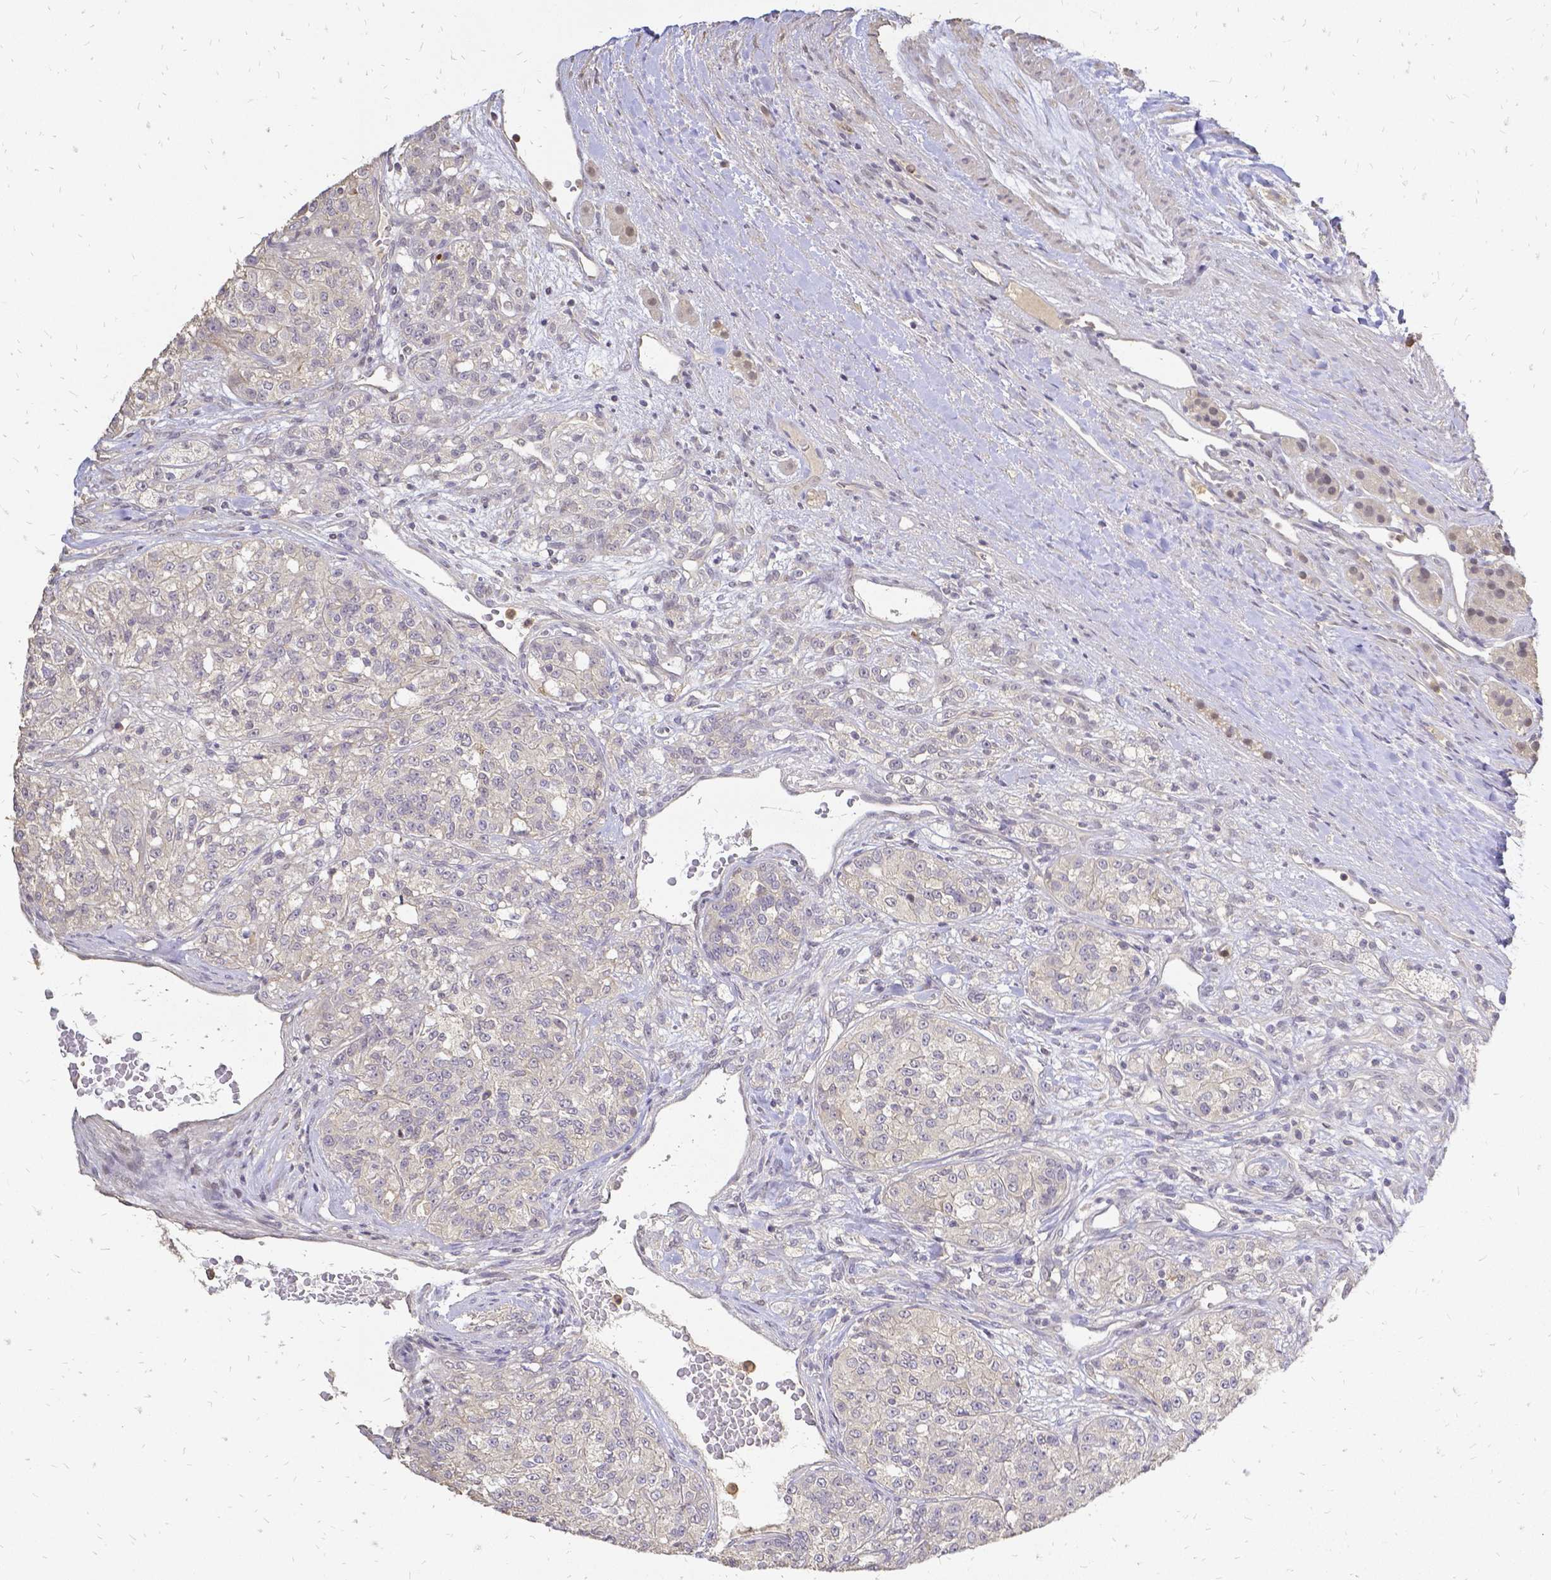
{"staining": {"intensity": "negative", "quantity": "none", "location": "none"}, "tissue": "renal cancer", "cell_type": "Tumor cells", "image_type": "cancer", "snomed": [{"axis": "morphology", "description": "Adenocarcinoma, NOS"}, {"axis": "topography", "description": "Kidney"}], "caption": "Tumor cells show no significant protein expression in adenocarcinoma (renal).", "gene": "CIB1", "patient": {"sex": "female", "age": 63}}